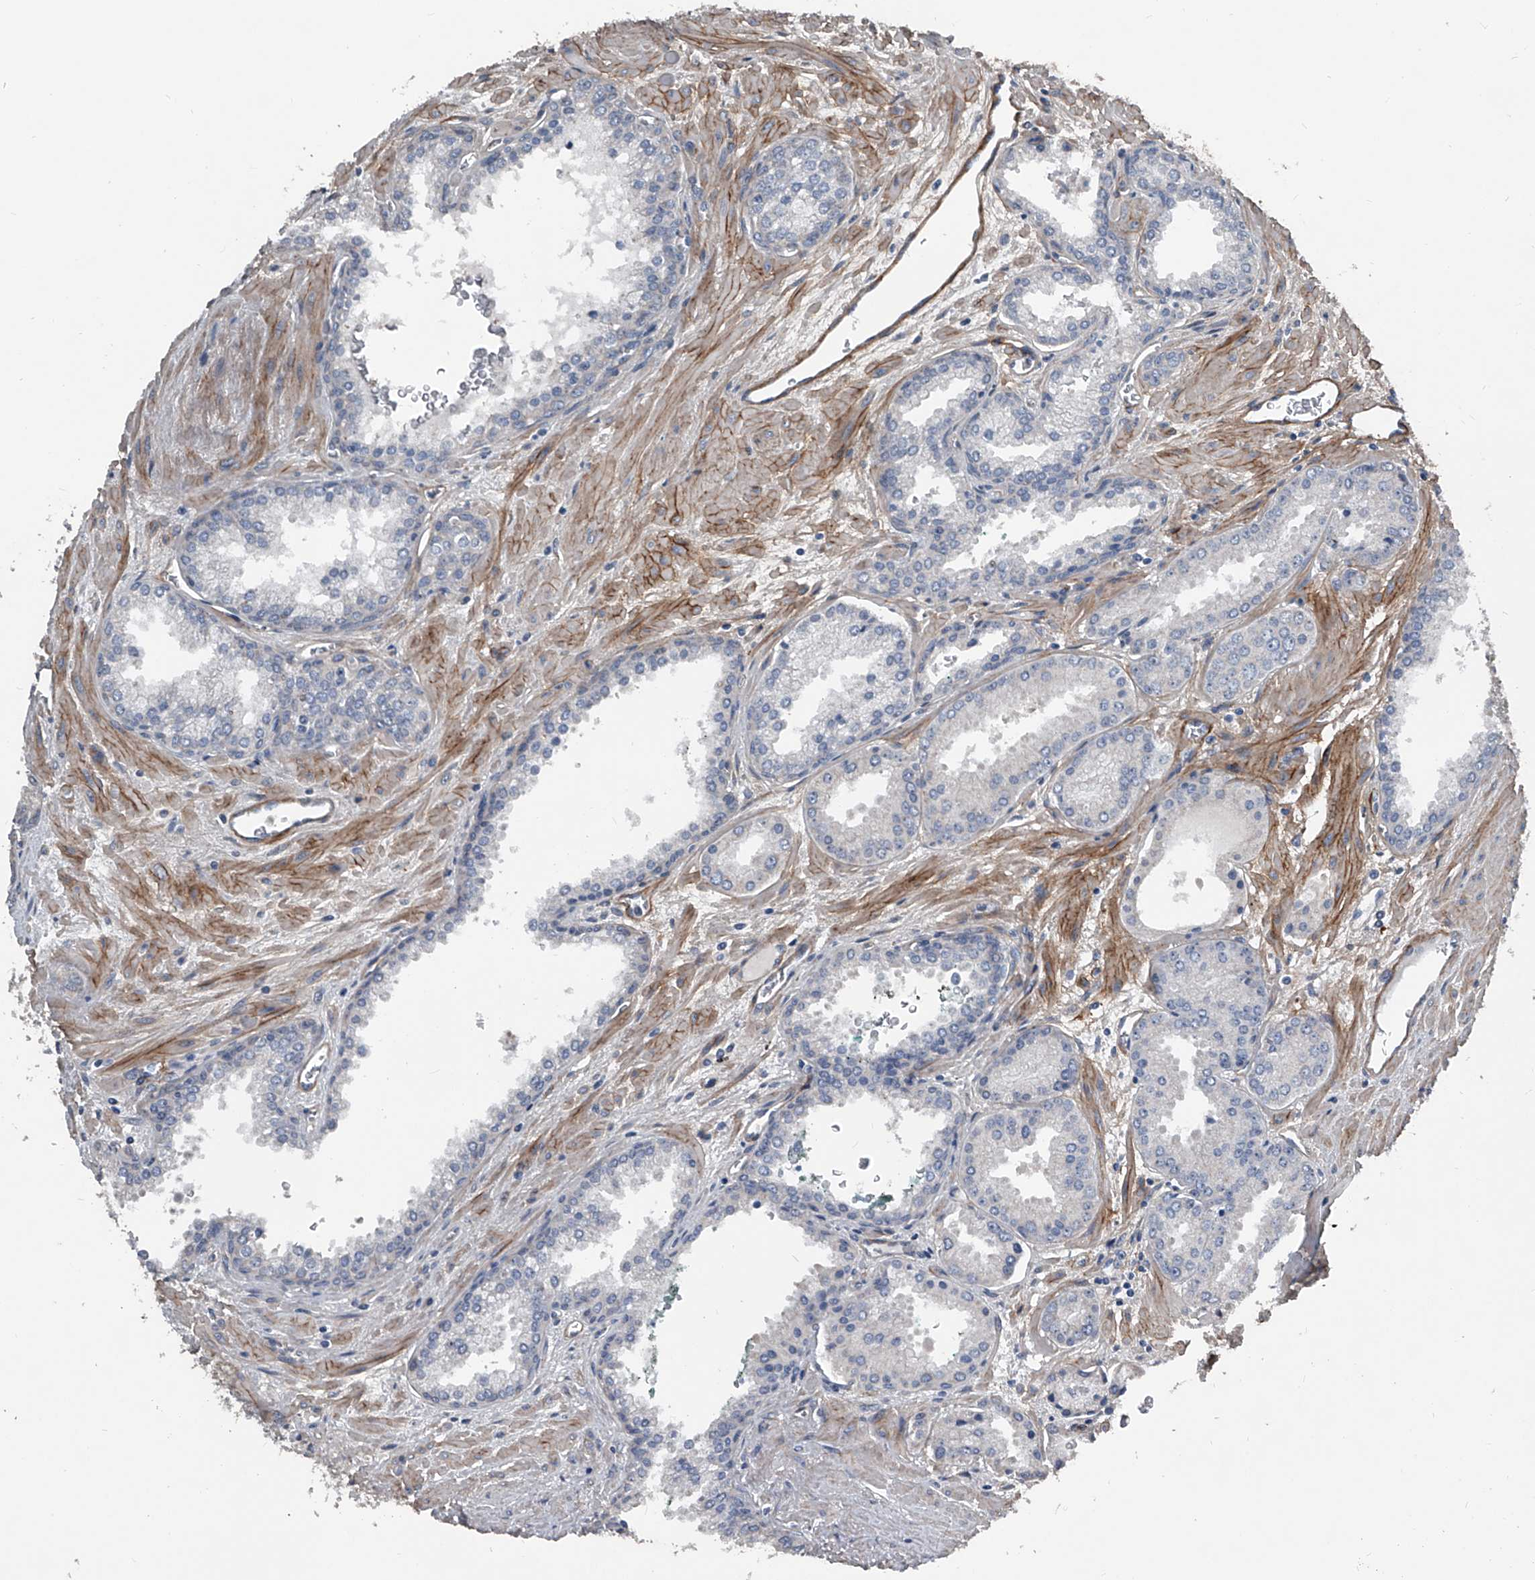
{"staining": {"intensity": "negative", "quantity": "none", "location": "none"}, "tissue": "prostate cancer", "cell_type": "Tumor cells", "image_type": "cancer", "snomed": [{"axis": "morphology", "description": "Adenocarcinoma, Low grade"}, {"axis": "topography", "description": "Prostate"}], "caption": "This histopathology image is of prostate cancer (adenocarcinoma (low-grade)) stained with immunohistochemistry to label a protein in brown with the nuclei are counter-stained blue. There is no expression in tumor cells.", "gene": "PHACTR1", "patient": {"sex": "male", "age": 67}}